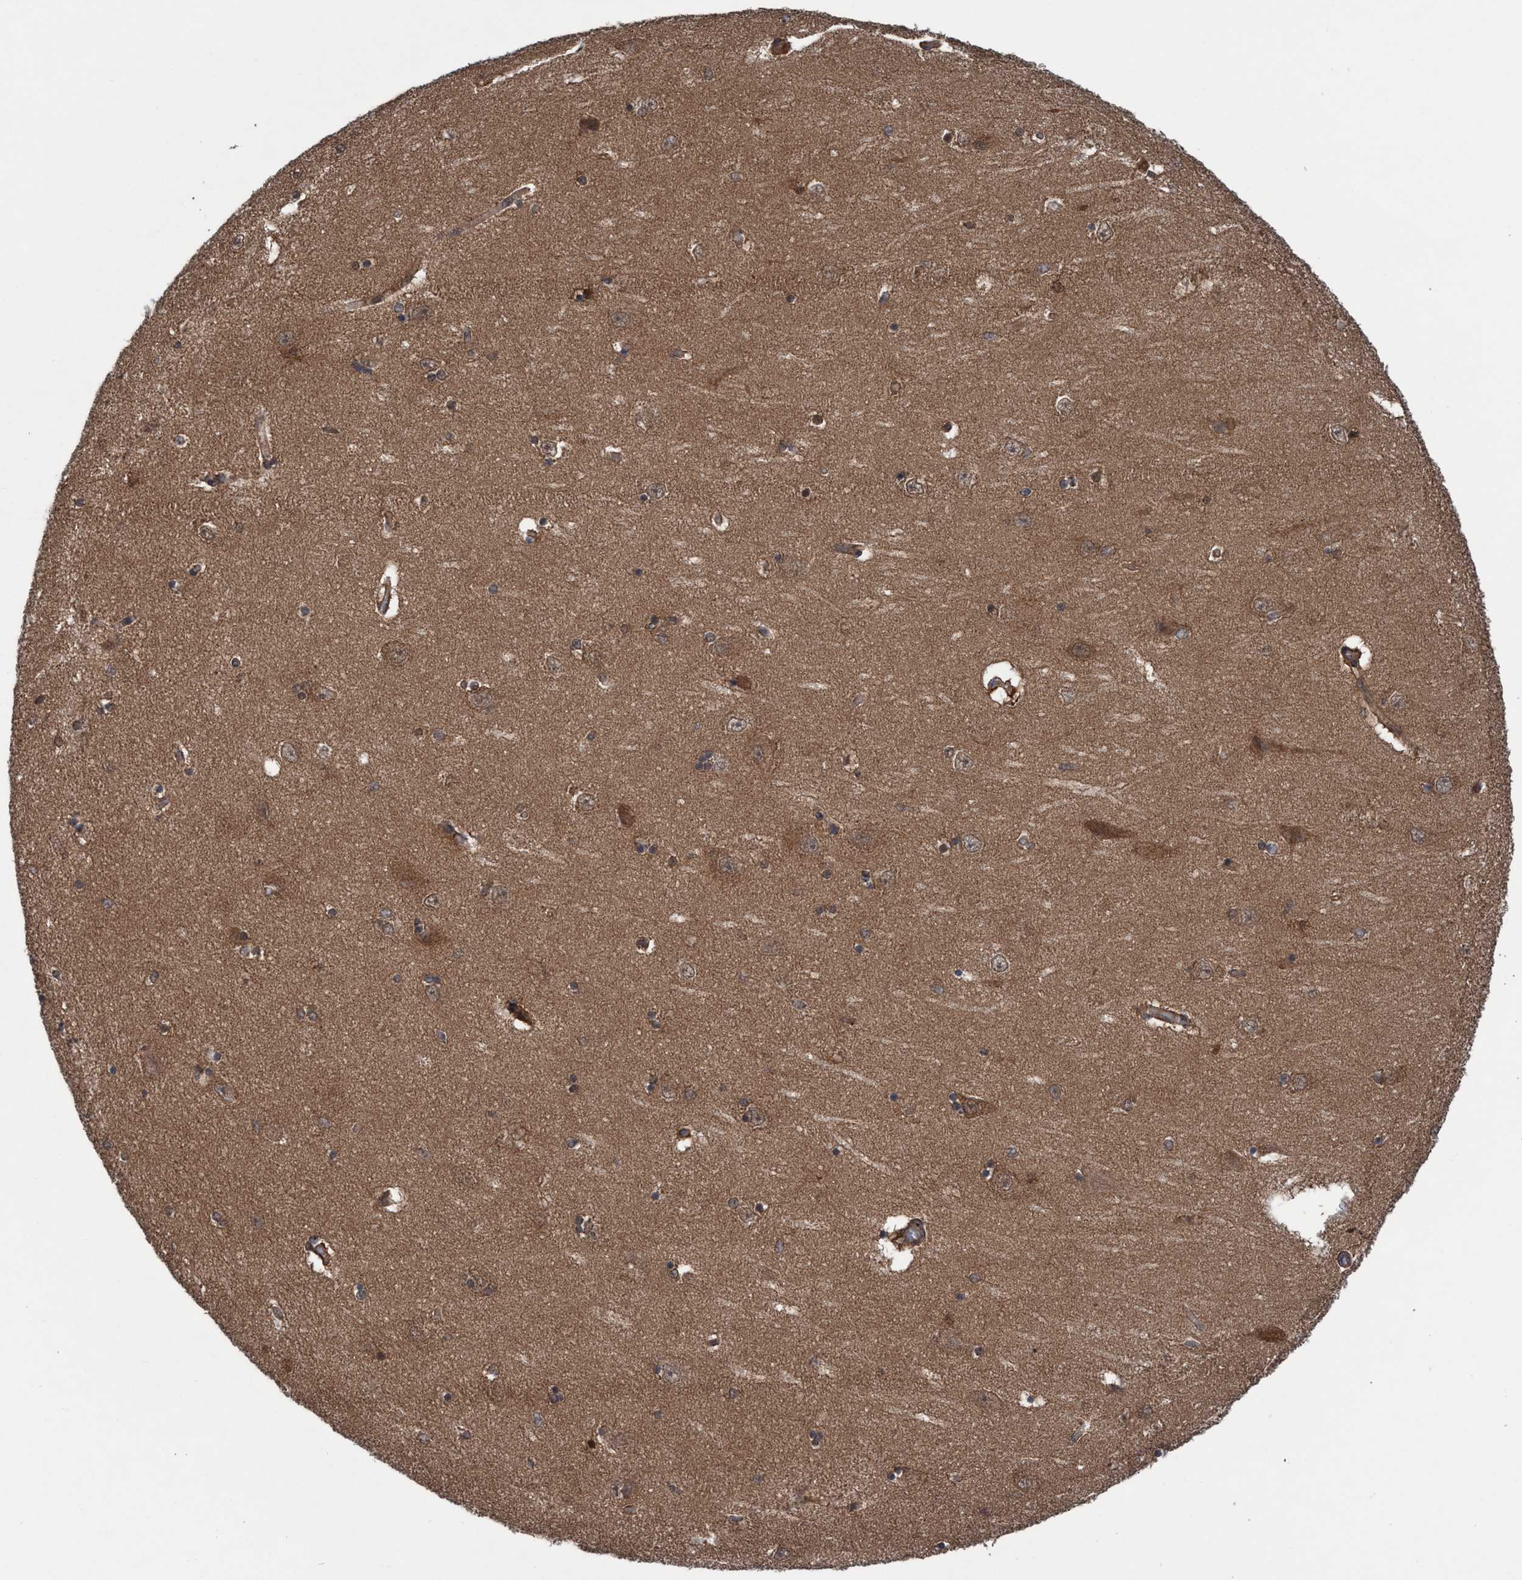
{"staining": {"intensity": "moderate", "quantity": ">75%", "location": "cytoplasmic/membranous"}, "tissue": "hippocampus", "cell_type": "Glial cells", "image_type": "normal", "snomed": [{"axis": "morphology", "description": "Normal tissue, NOS"}, {"axis": "topography", "description": "Hippocampus"}], "caption": "Hippocampus was stained to show a protein in brown. There is medium levels of moderate cytoplasmic/membranous positivity in approximately >75% of glial cells. The protein of interest is stained brown, and the nuclei are stained in blue (DAB (3,3'-diaminobenzidine) IHC with brightfield microscopy, high magnification).", "gene": "GLOD4", "patient": {"sex": "female", "age": 54}}